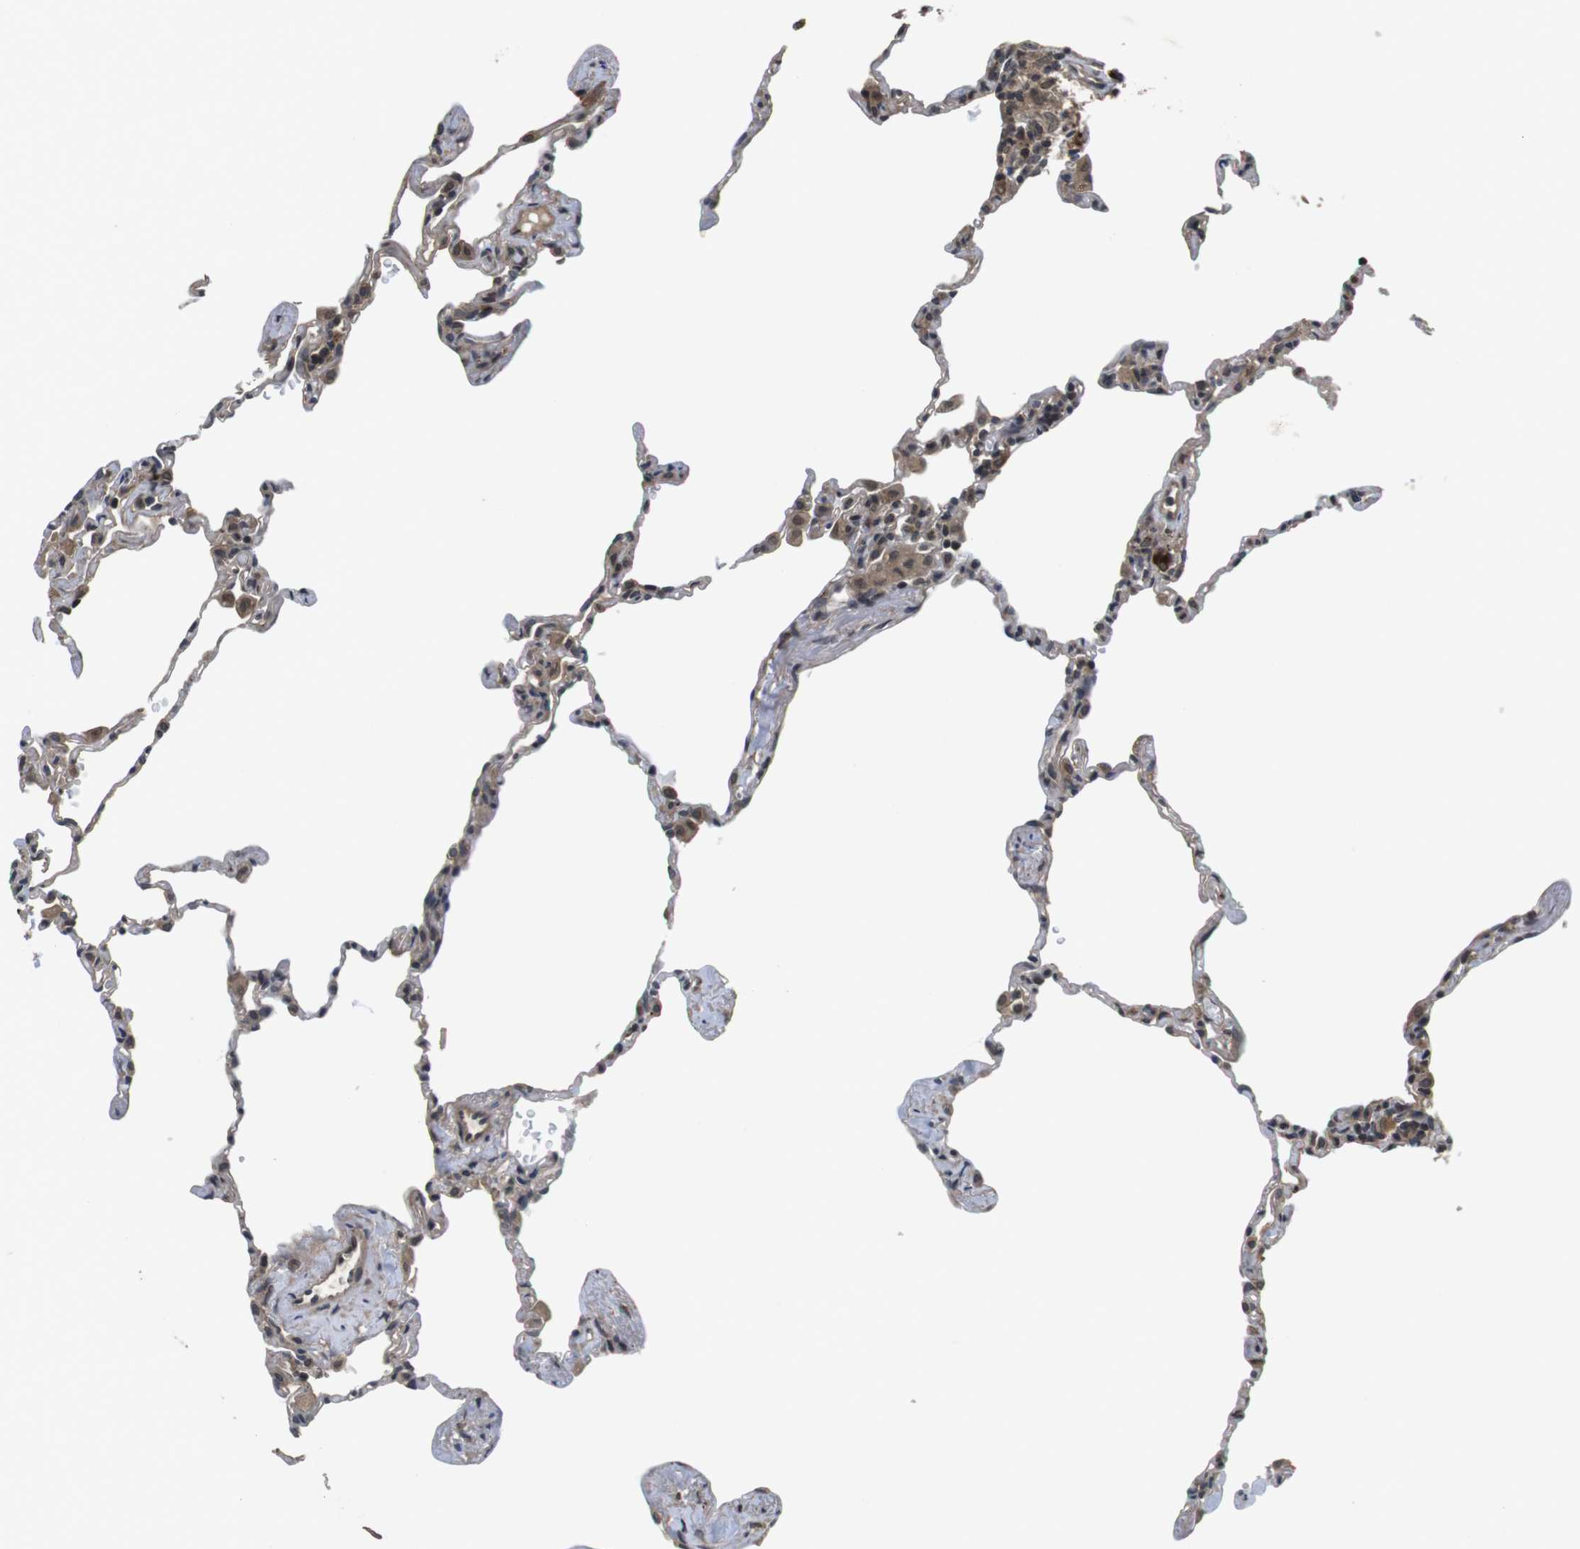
{"staining": {"intensity": "weak", "quantity": "25%-75%", "location": "cytoplasmic/membranous"}, "tissue": "lung", "cell_type": "Alveolar cells", "image_type": "normal", "snomed": [{"axis": "morphology", "description": "Normal tissue, NOS"}, {"axis": "topography", "description": "Lung"}], "caption": "Brown immunohistochemical staining in normal lung demonstrates weak cytoplasmic/membranous positivity in approximately 25%-75% of alveolar cells. The protein is shown in brown color, while the nuclei are stained blue.", "gene": "FZD10", "patient": {"sex": "male", "age": 59}}